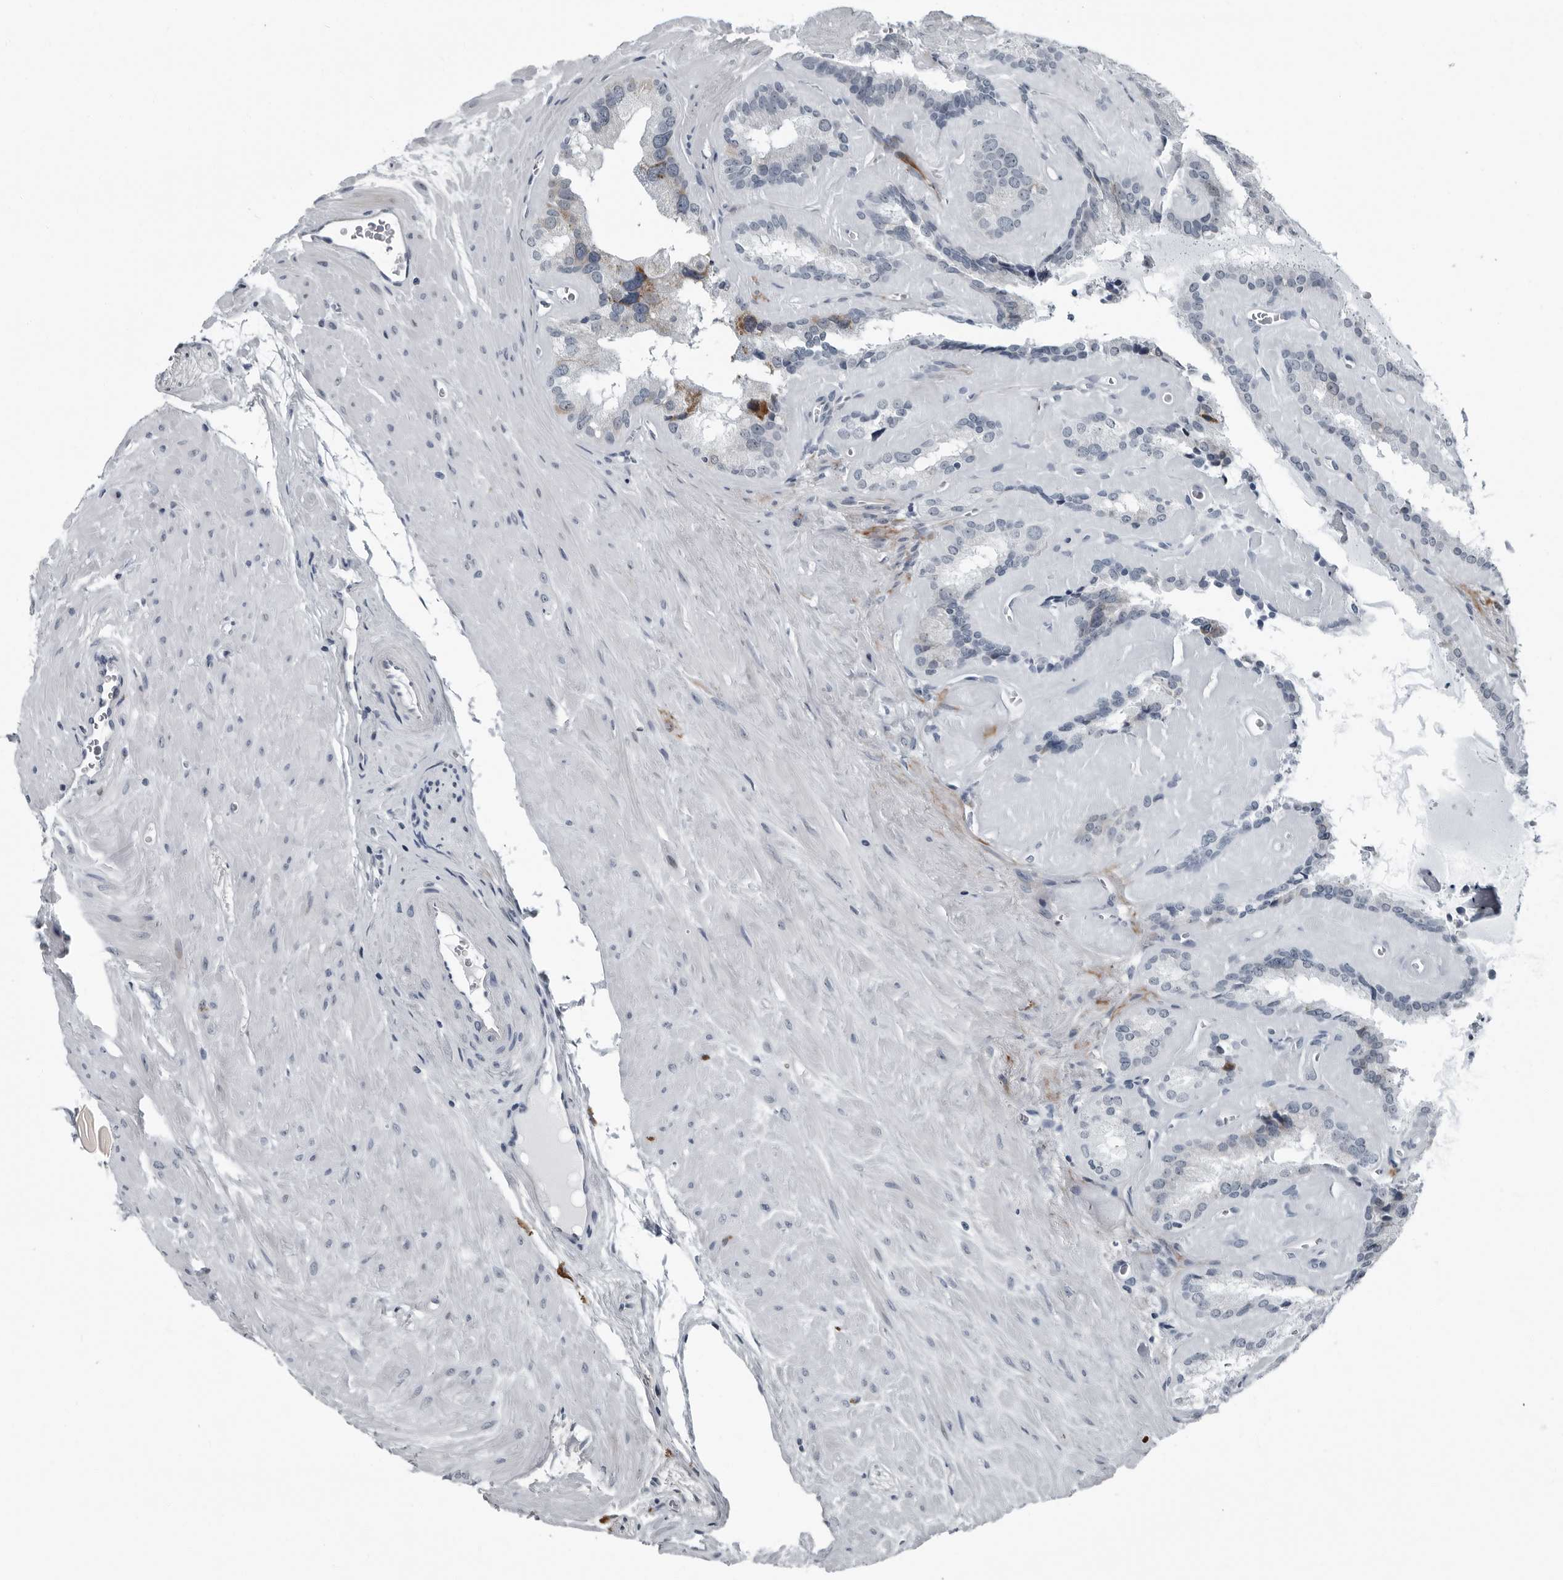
{"staining": {"intensity": "moderate", "quantity": "<25%", "location": "cytoplasmic/membranous"}, "tissue": "seminal vesicle", "cell_type": "Glandular cells", "image_type": "normal", "snomed": [{"axis": "morphology", "description": "Normal tissue, NOS"}, {"axis": "topography", "description": "Prostate"}, {"axis": "topography", "description": "Seminal veicle"}], "caption": "An image of human seminal vesicle stained for a protein displays moderate cytoplasmic/membranous brown staining in glandular cells. (brown staining indicates protein expression, while blue staining denotes nuclei).", "gene": "PDCD11", "patient": {"sex": "male", "age": 59}}